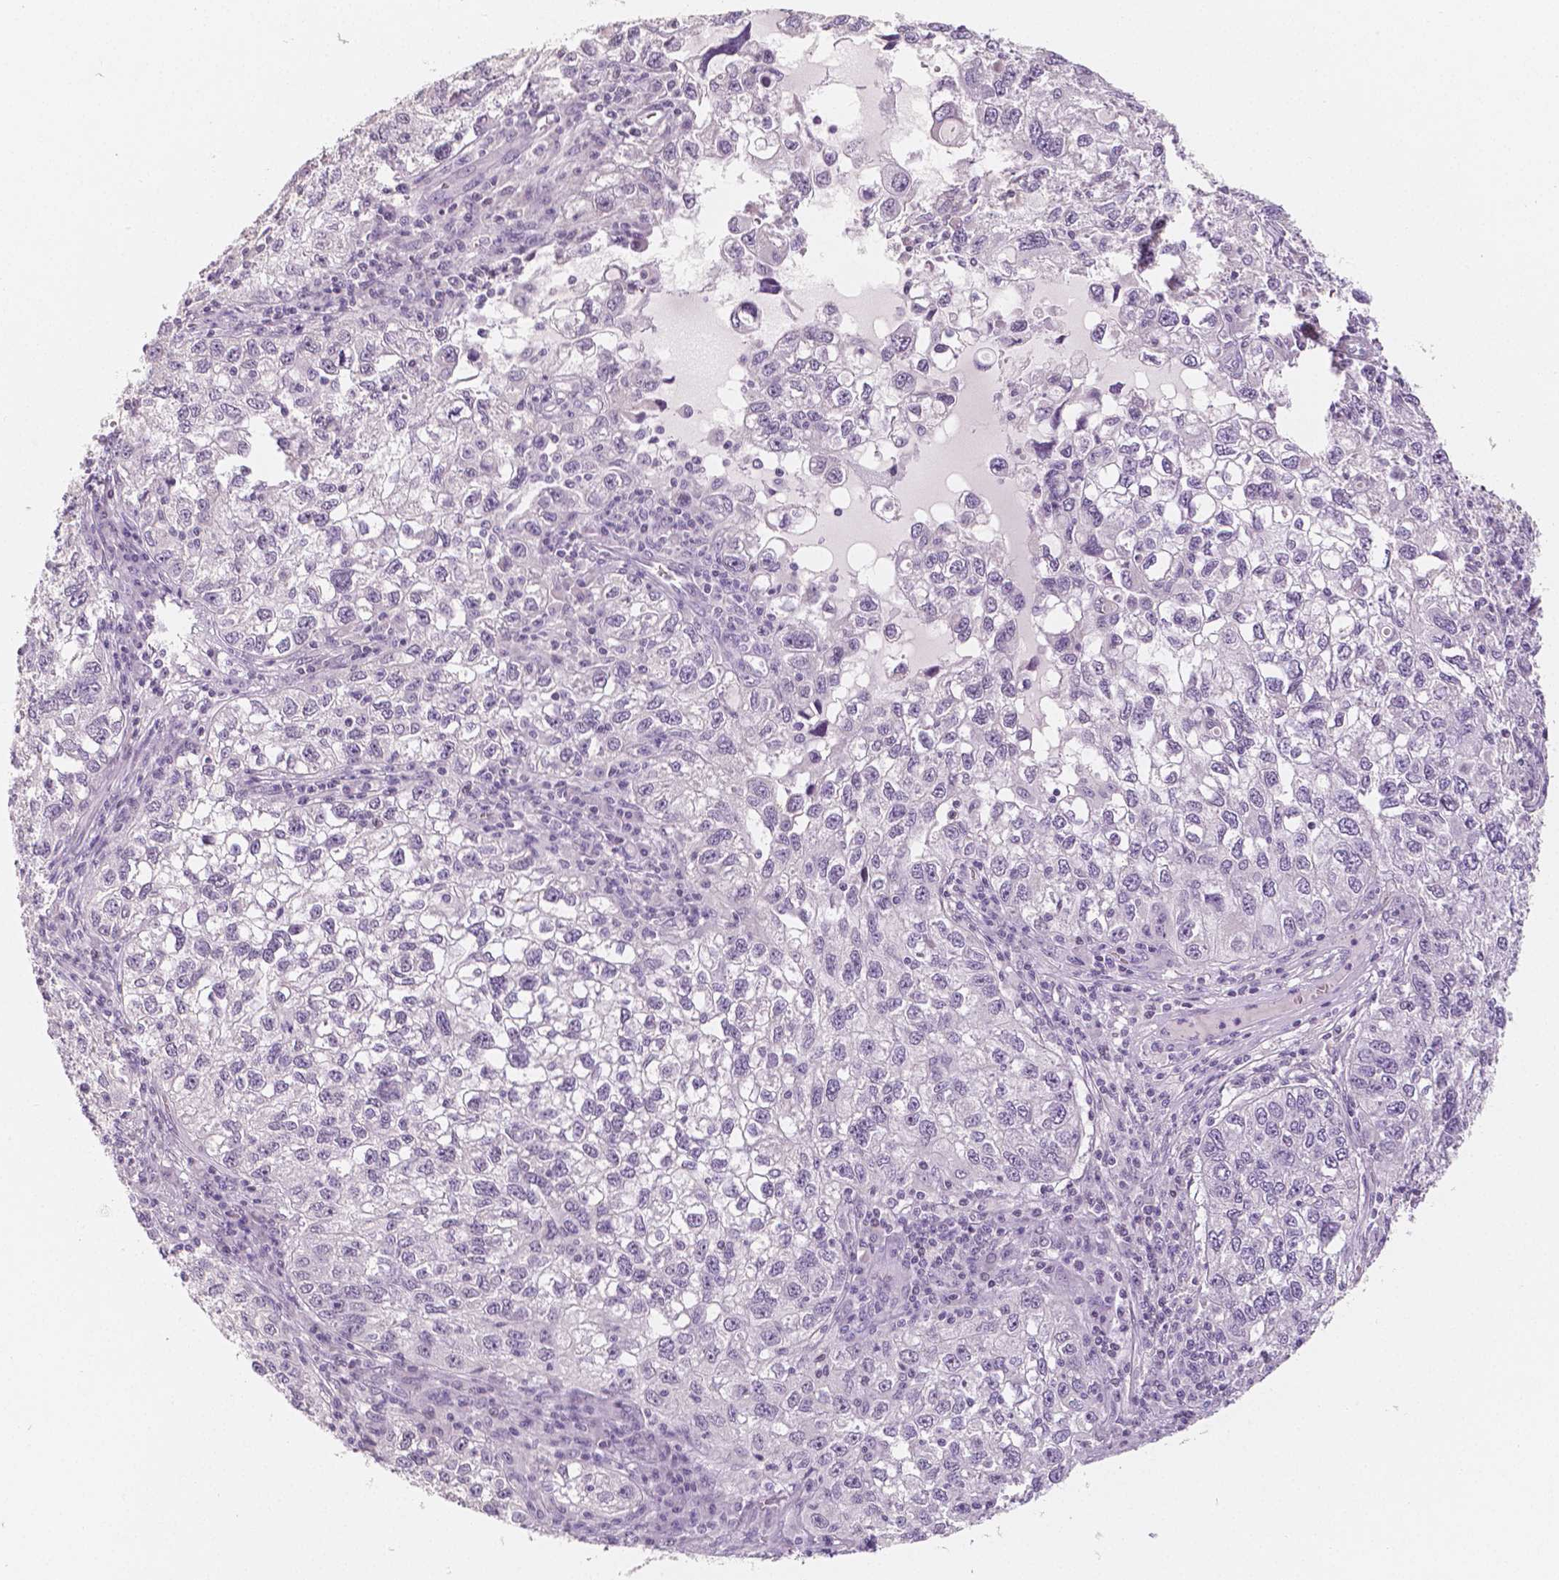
{"staining": {"intensity": "negative", "quantity": "none", "location": "none"}, "tissue": "cervical cancer", "cell_type": "Tumor cells", "image_type": "cancer", "snomed": [{"axis": "morphology", "description": "Squamous cell carcinoma, NOS"}, {"axis": "topography", "description": "Cervix"}], "caption": "This micrograph is of cervical cancer stained with IHC to label a protein in brown with the nuclei are counter-stained blue. There is no positivity in tumor cells. The staining was performed using DAB (3,3'-diaminobenzidine) to visualize the protein expression in brown, while the nuclei were stained in blue with hematoxylin (Magnification: 20x).", "gene": "KDM5B", "patient": {"sex": "female", "age": 55}}